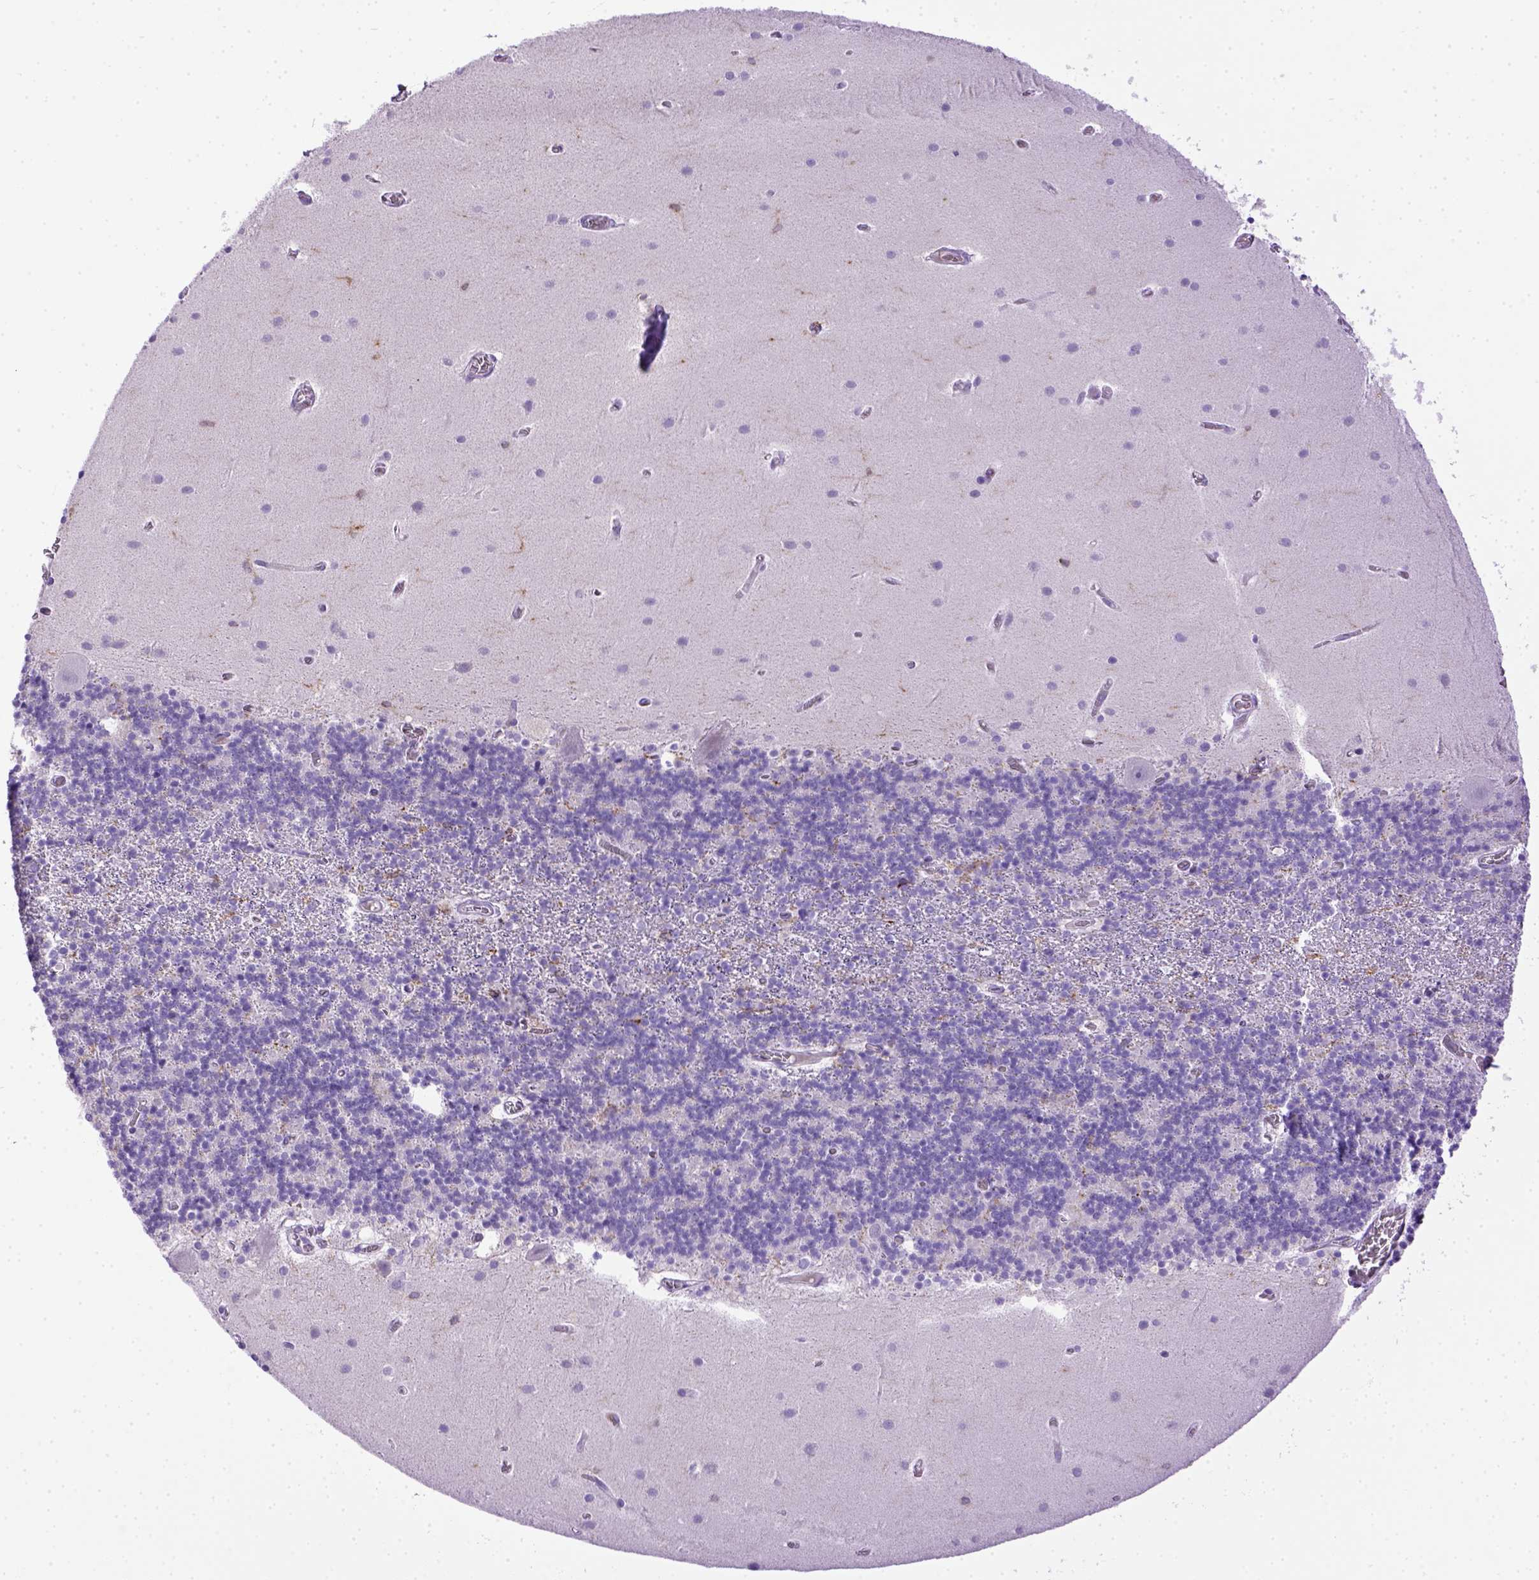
{"staining": {"intensity": "negative", "quantity": "none", "location": "none"}, "tissue": "cerebellum", "cell_type": "Cells in granular layer", "image_type": "normal", "snomed": [{"axis": "morphology", "description": "Normal tissue, NOS"}, {"axis": "topography", "description": "Cerebellum"}], "caption": "A high-resolution micrograph shows immunohistochemistry (IHC) staining of unremarkable cerebellum, which exhibits no significant positivity in cells in granular layer. Brightfield microscopy of IHC stained with DAB (3,3'-diaminobenzidine) (brown) and hematoxylin (blue), captured at high magnification.", "gene": "ITGAX", "patient": {"sex": "male", "age": 70}}